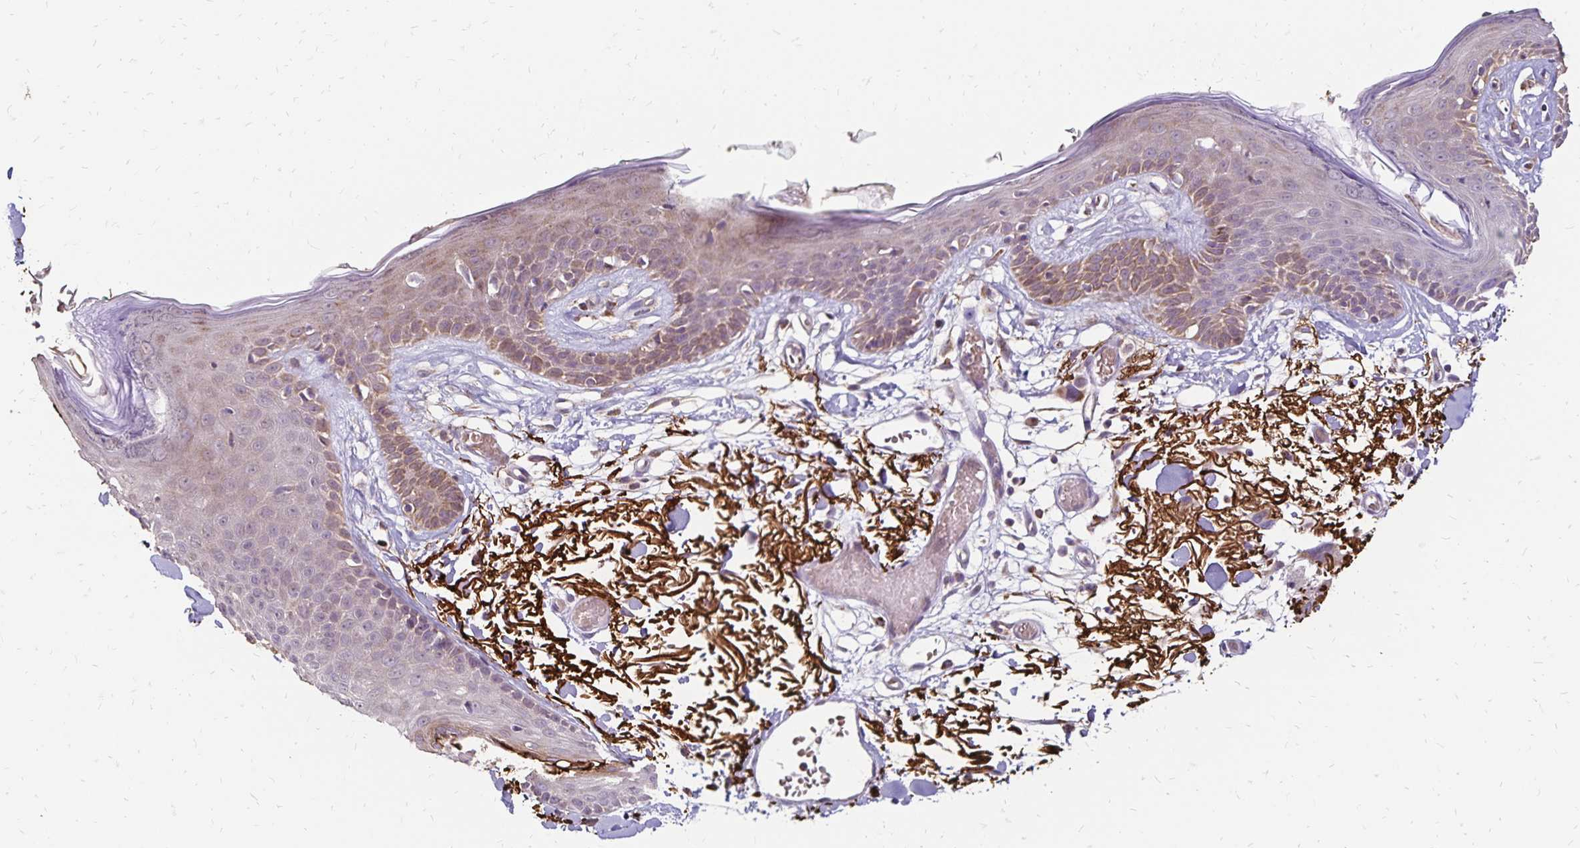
{"staining": {"intensity": "weak", "quantity": ">75%", "location": "cytoplasmic/membranous"}, "tissue": "skin", "cell_type": "Fibroblasts", "image_type": "normal", "snomed": [{"axis": "morphology", "description": "Normal tissue, NOS"}, {"axis": "topography", "description": "Skin"}], "caption": "A photomicrograph of human skin stained for a protein reveals weak cytoplasmic/membranous brown staining in fibroblasts. (DAB (3,3'-diaminobenzidine) IHC with brightfield microscopy, high magnification).", "gene": "EMC10", "patient": {"sex": "male", "age": 79}}